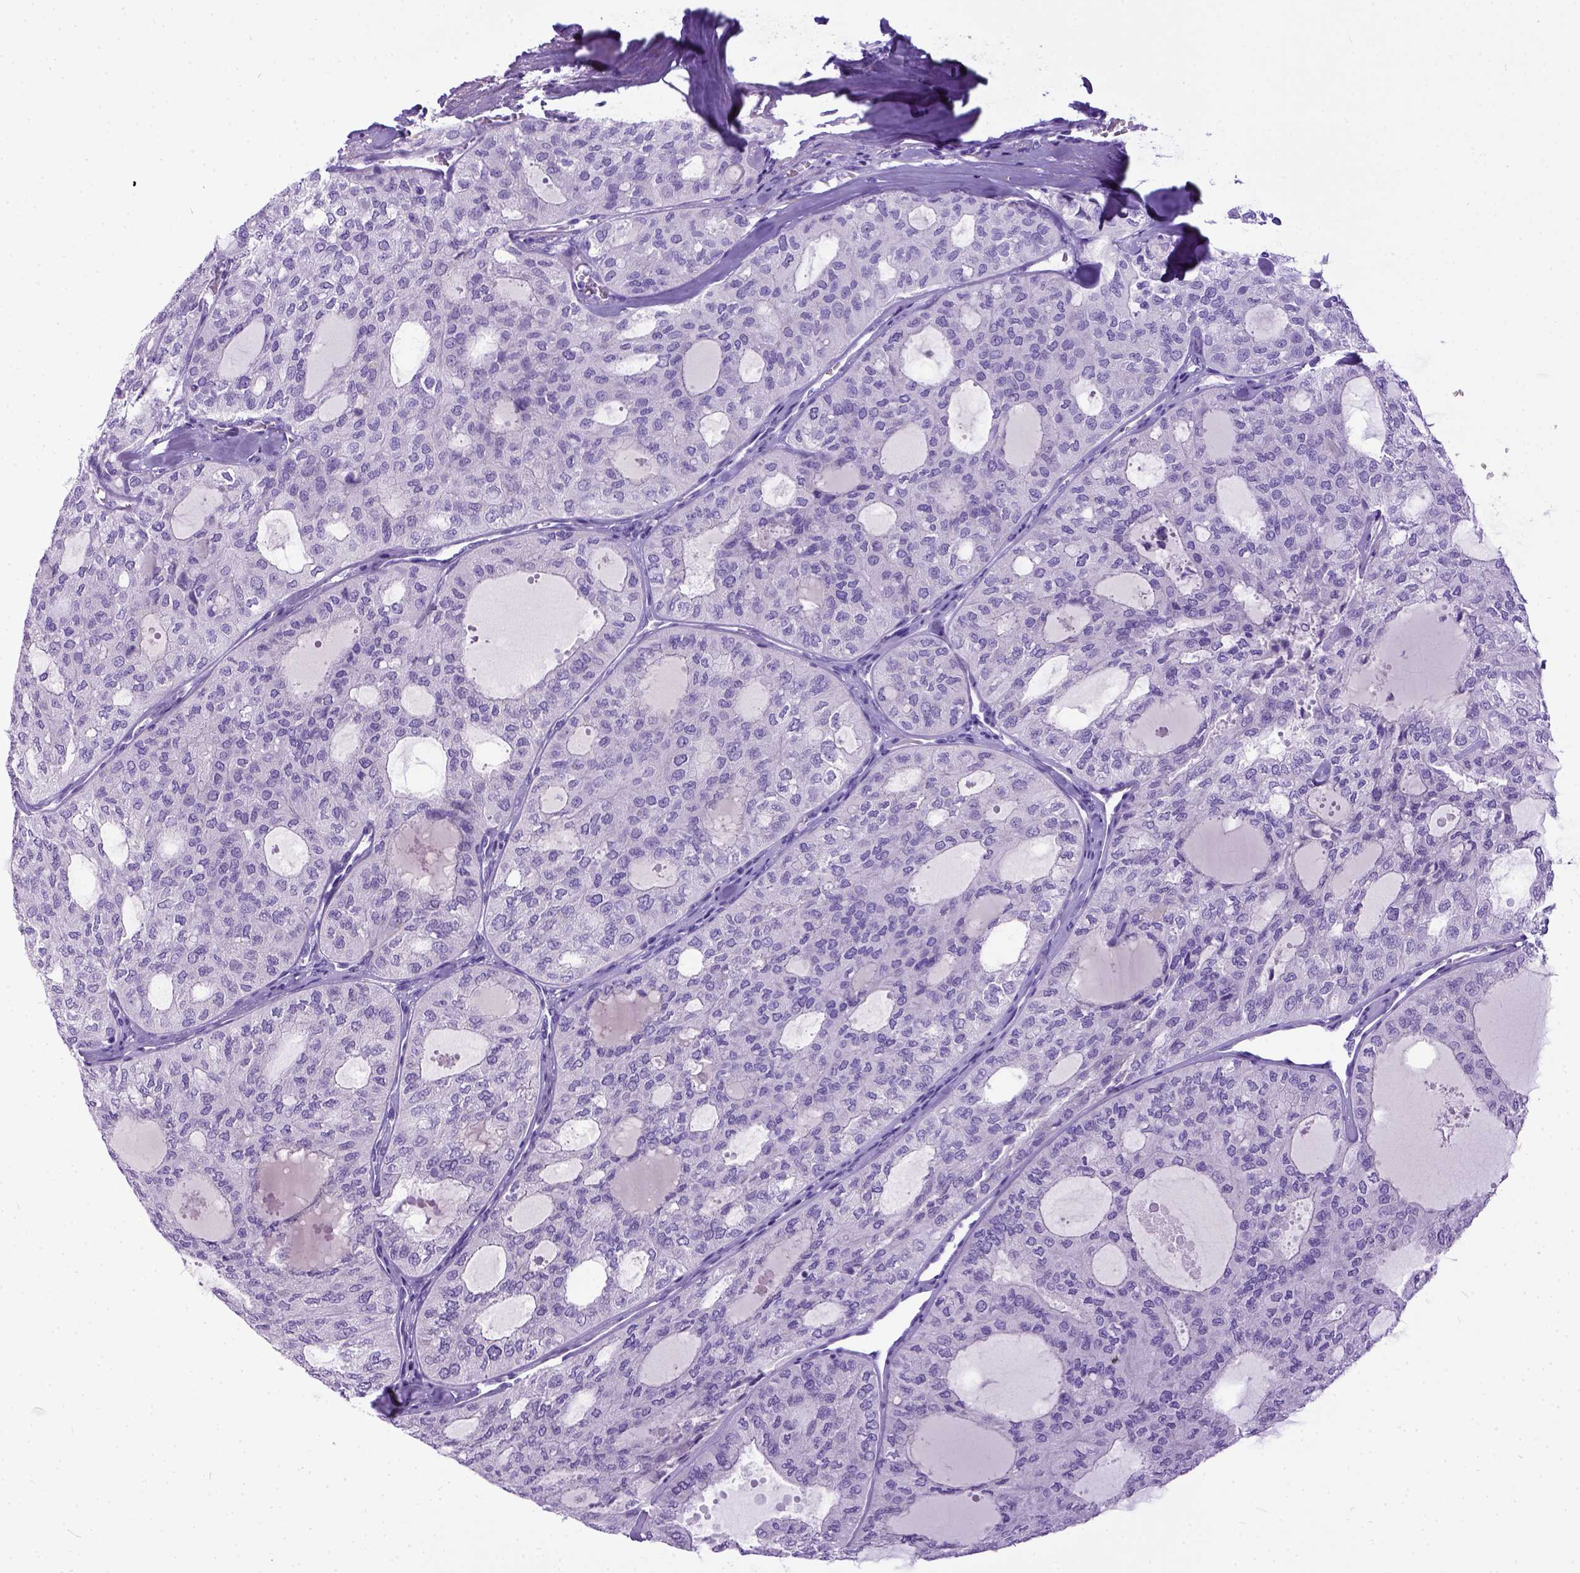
{"staining": {"intensity": "negative", "quantity": "none", "location": "none"}, "tissue": "thyroid cancer", "cell_type": "Tumor cells", "image_type": "cancer", "snomed": [{"axis": "morphology", "description": "Follicular adenoma carcinoma, NOS"}, {"axis": "topography", "description": "Thyroid gland"}], "caption": "DAB immunohistochemical staining of thyroid cancer (follicular adenoma carcinoma) displays no significant staining in tumor cells. (Brightfield microscopy of DAB immunohistochemistry (IHC) at high magnification).", "gene": "IGF2", "patient": {"sex": "male", "age": 75}}